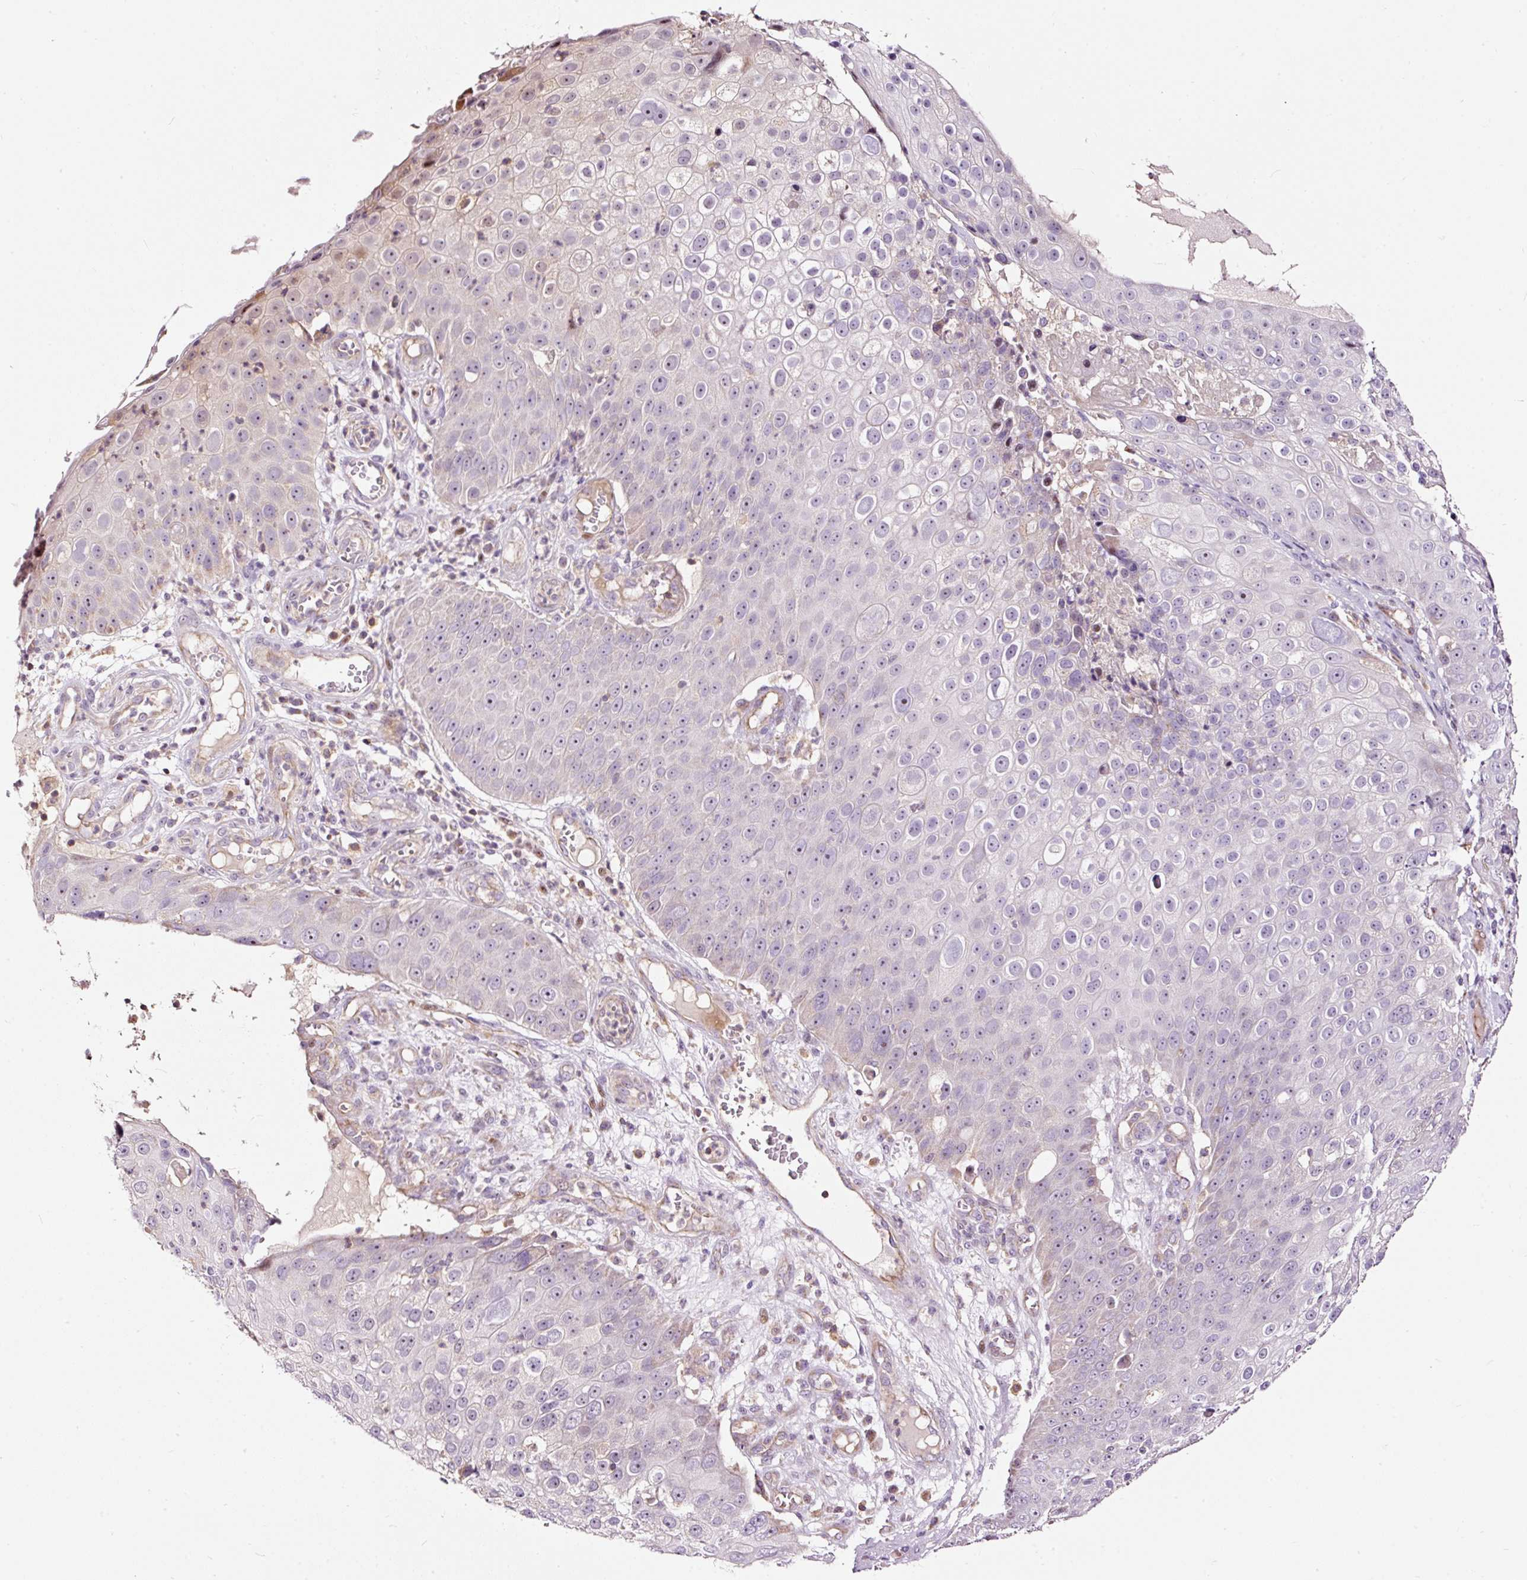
{"staining": {"intensity": "negative", "quantity": "none", "location": "none"}, "tissue": "skin cancer", "cell_type": "Tumor cells", "image_type": "cancer", "snomed": [{"axis": "morphology", "description": "Squamous cell carcinoma, NOS"}, {"axis": "topography", "description": "Skin"}], "caption": "Squamous cell carcinoma (skin) was stained to show a protein in brown. There is no significant positivity in tumor cells.", "gene": "BOLA3", "patient": {"sex": "male", "age": 71}}